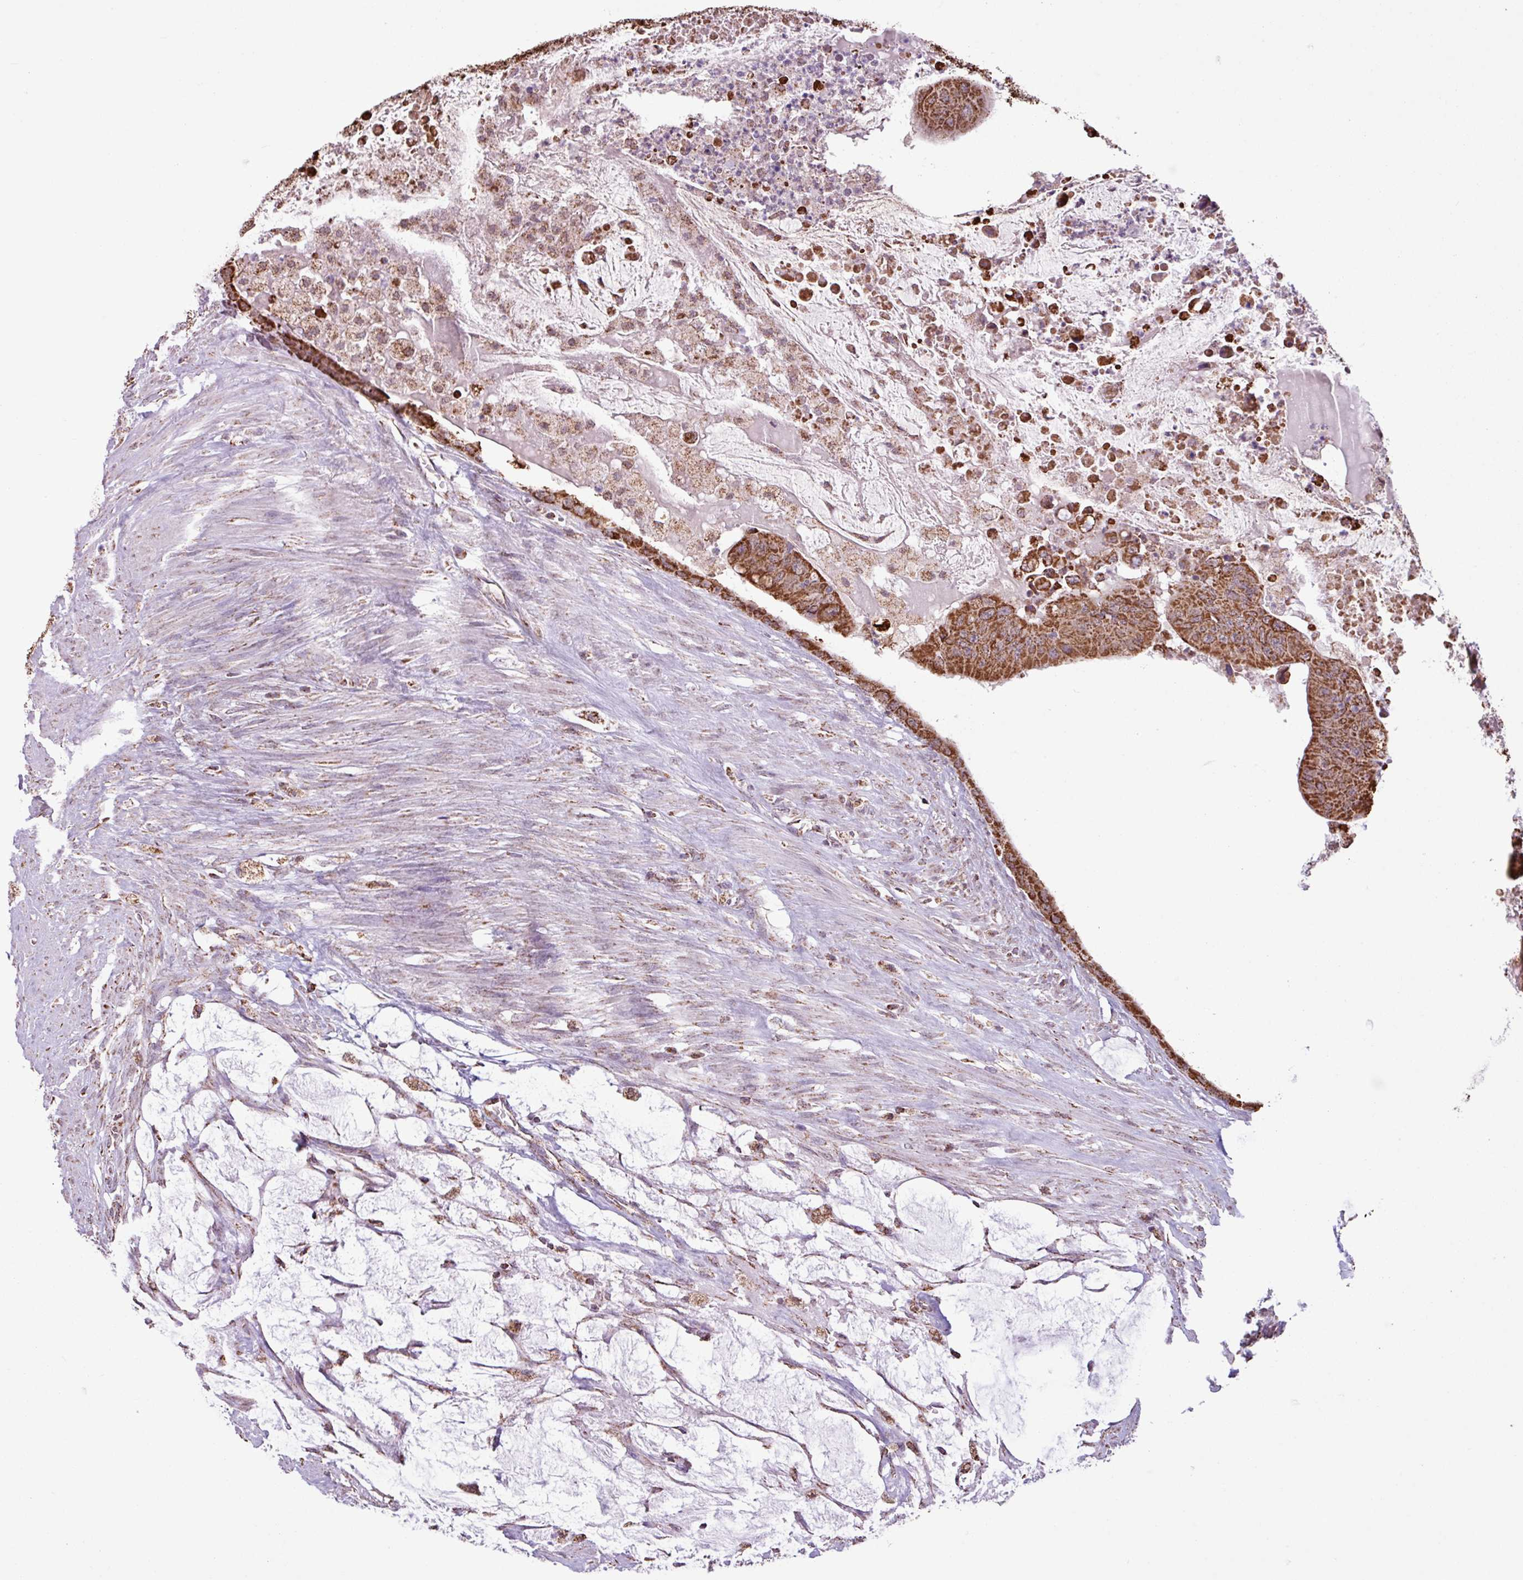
{"staining": {"intensity": "strong", "quantity": ">75%", "location": "cytoplasmic/membranous"}, "tissue": "colorectal cancer", "cell_type": "Tumor cells", "image_type": "cancer", "snomed": [{"axis": "morphology", "description": "Adenocarcinoma, NOS"}, {"axis": "topography", "description": "Rectum"}], "caption": "Approximately >75% of tumor cells in colorectal cancer (adenocarcinoma) reveal strong cytoplasmic/membranous protein staining as visualized by brown immunohistochemical staining.", "gene": "ALG8", "patient": {"sex": "male", "age": 78}}